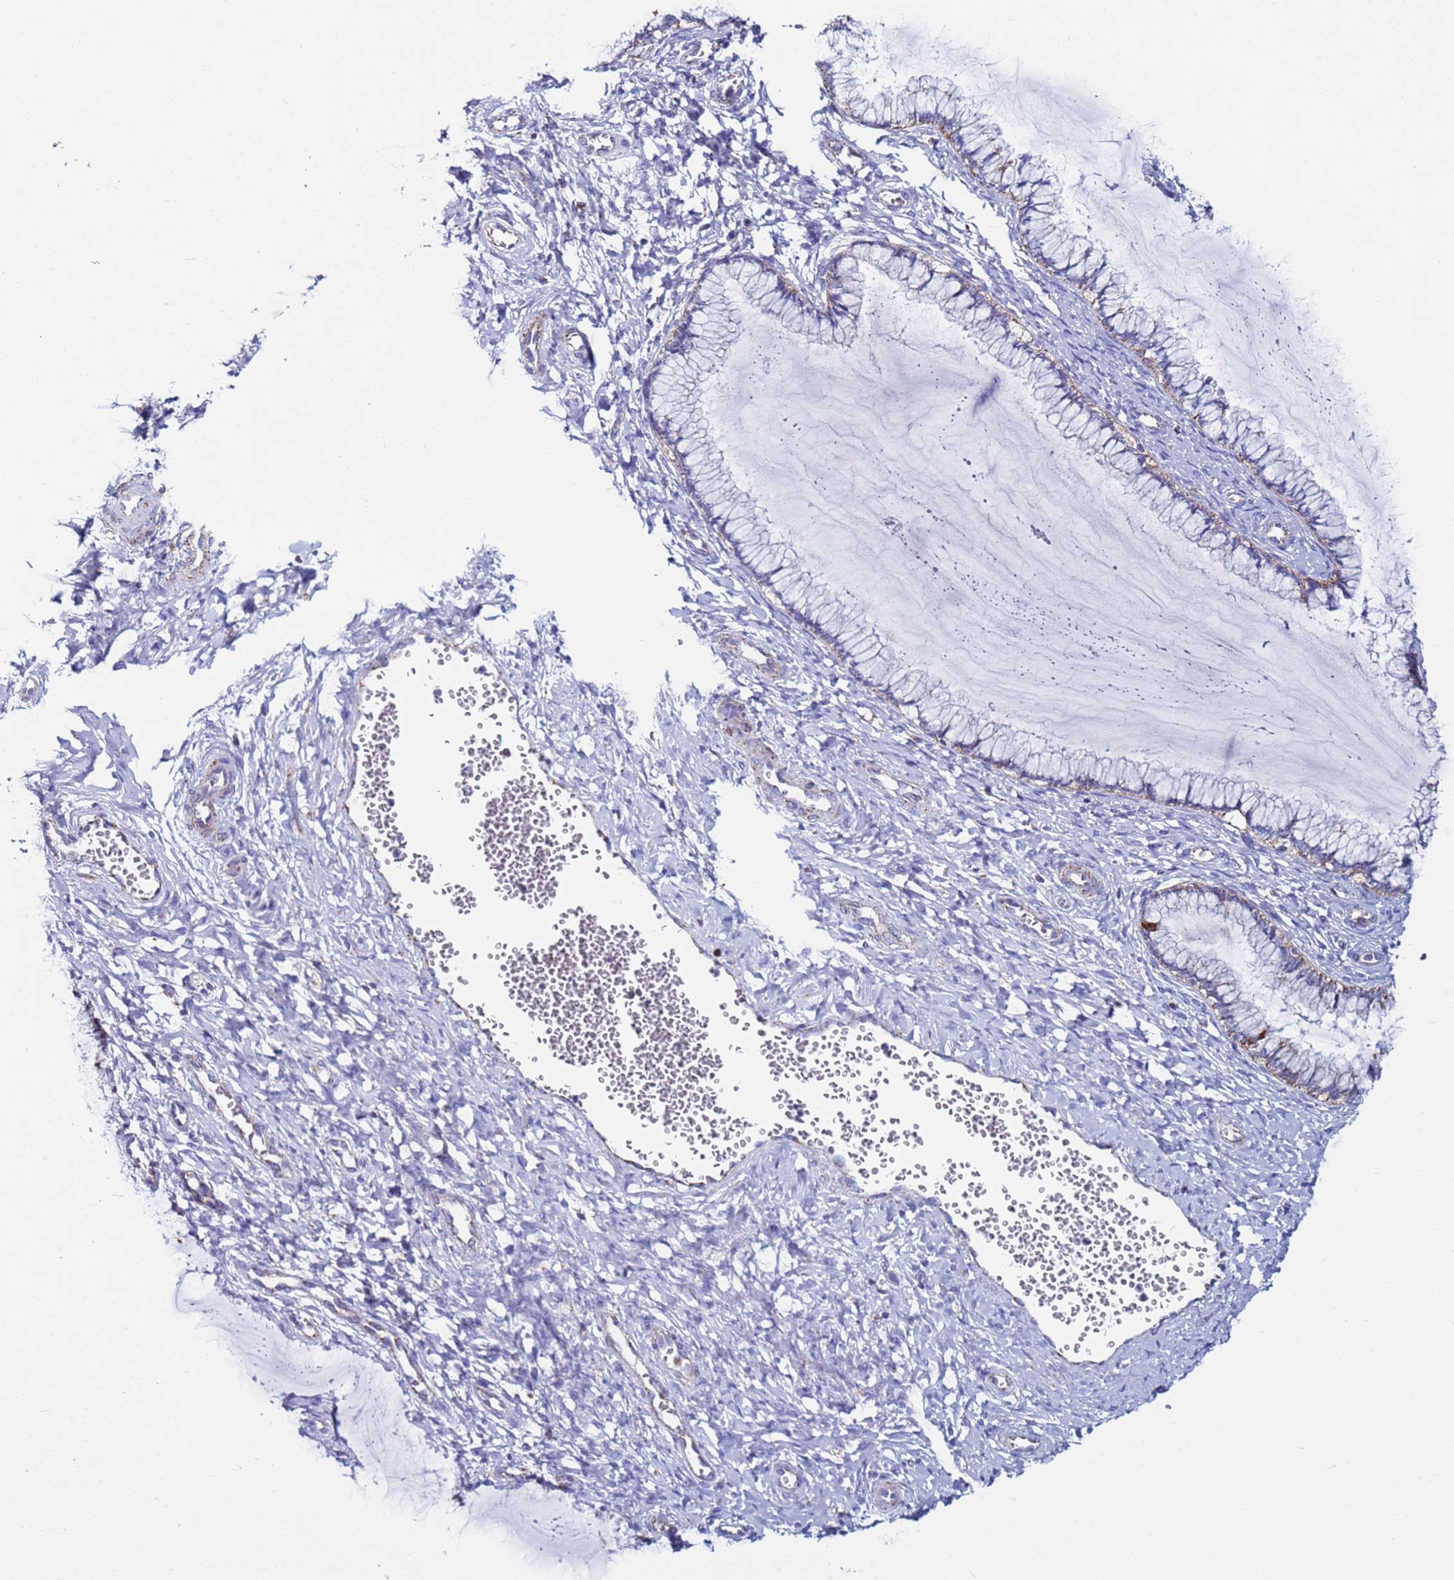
{"staining": {"intensity": "negative", "quantity": "none", "location": "none"}, "tissue": "cervix", "cell_type": "Glandular cells", "image_type": "normal", "snomed": [{"axis": "morphology", "description": "Normal tissue, NOS"}, {"axis": "morphology", "description": "Adenocarcinoma, NOS"}, {"axis": "topography", "description": "Cervix"}], "caption": "Glandular cells show no significant protein staining in benign cervix. (DAB immunohistochemistry, high magnification).", "gene": "ZBTB39", "patient": {"sex": "female", "age": 29}}